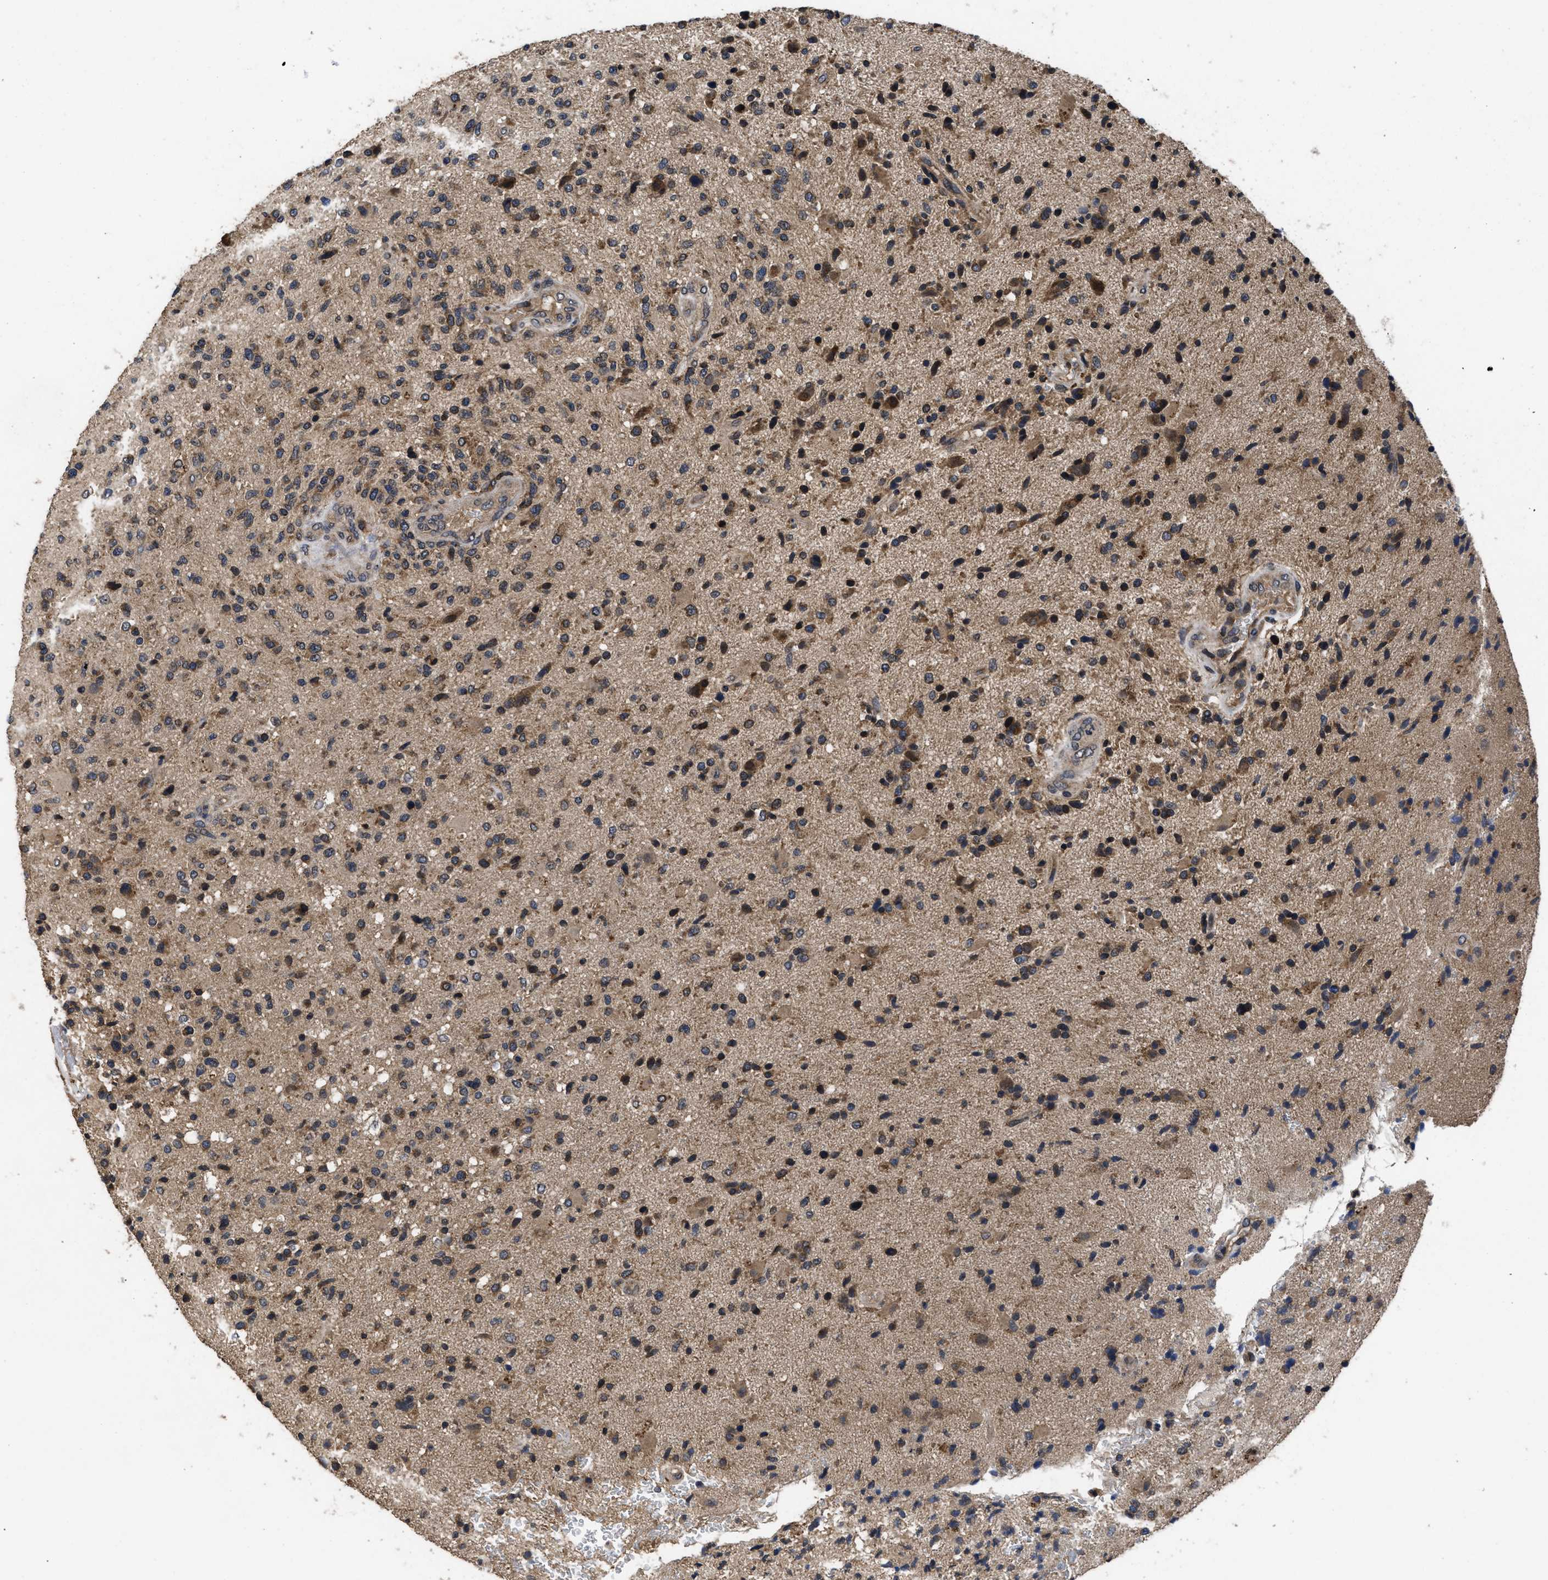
{"staining": {"intensity": "moderate", "quantity": ">75%", "location": "cytoplasmic/membranous"}, "tissue": "glioma", "cell_type": "Tumor cells", "image_type": "cancer", "snomed": [{"axis": "morphology", "description": "Glioma, malignant, High grade"}, {"axis": "topography", "description": "Brain"}], "caption": "Malignant glioma (high-grade) stained with IHC exhibits moderate cytoplasmic/membranous positivity in approximately >75% of tumor cells.", "gene": "LRRC3", "patient": {"sex": "male", "age": 72}}